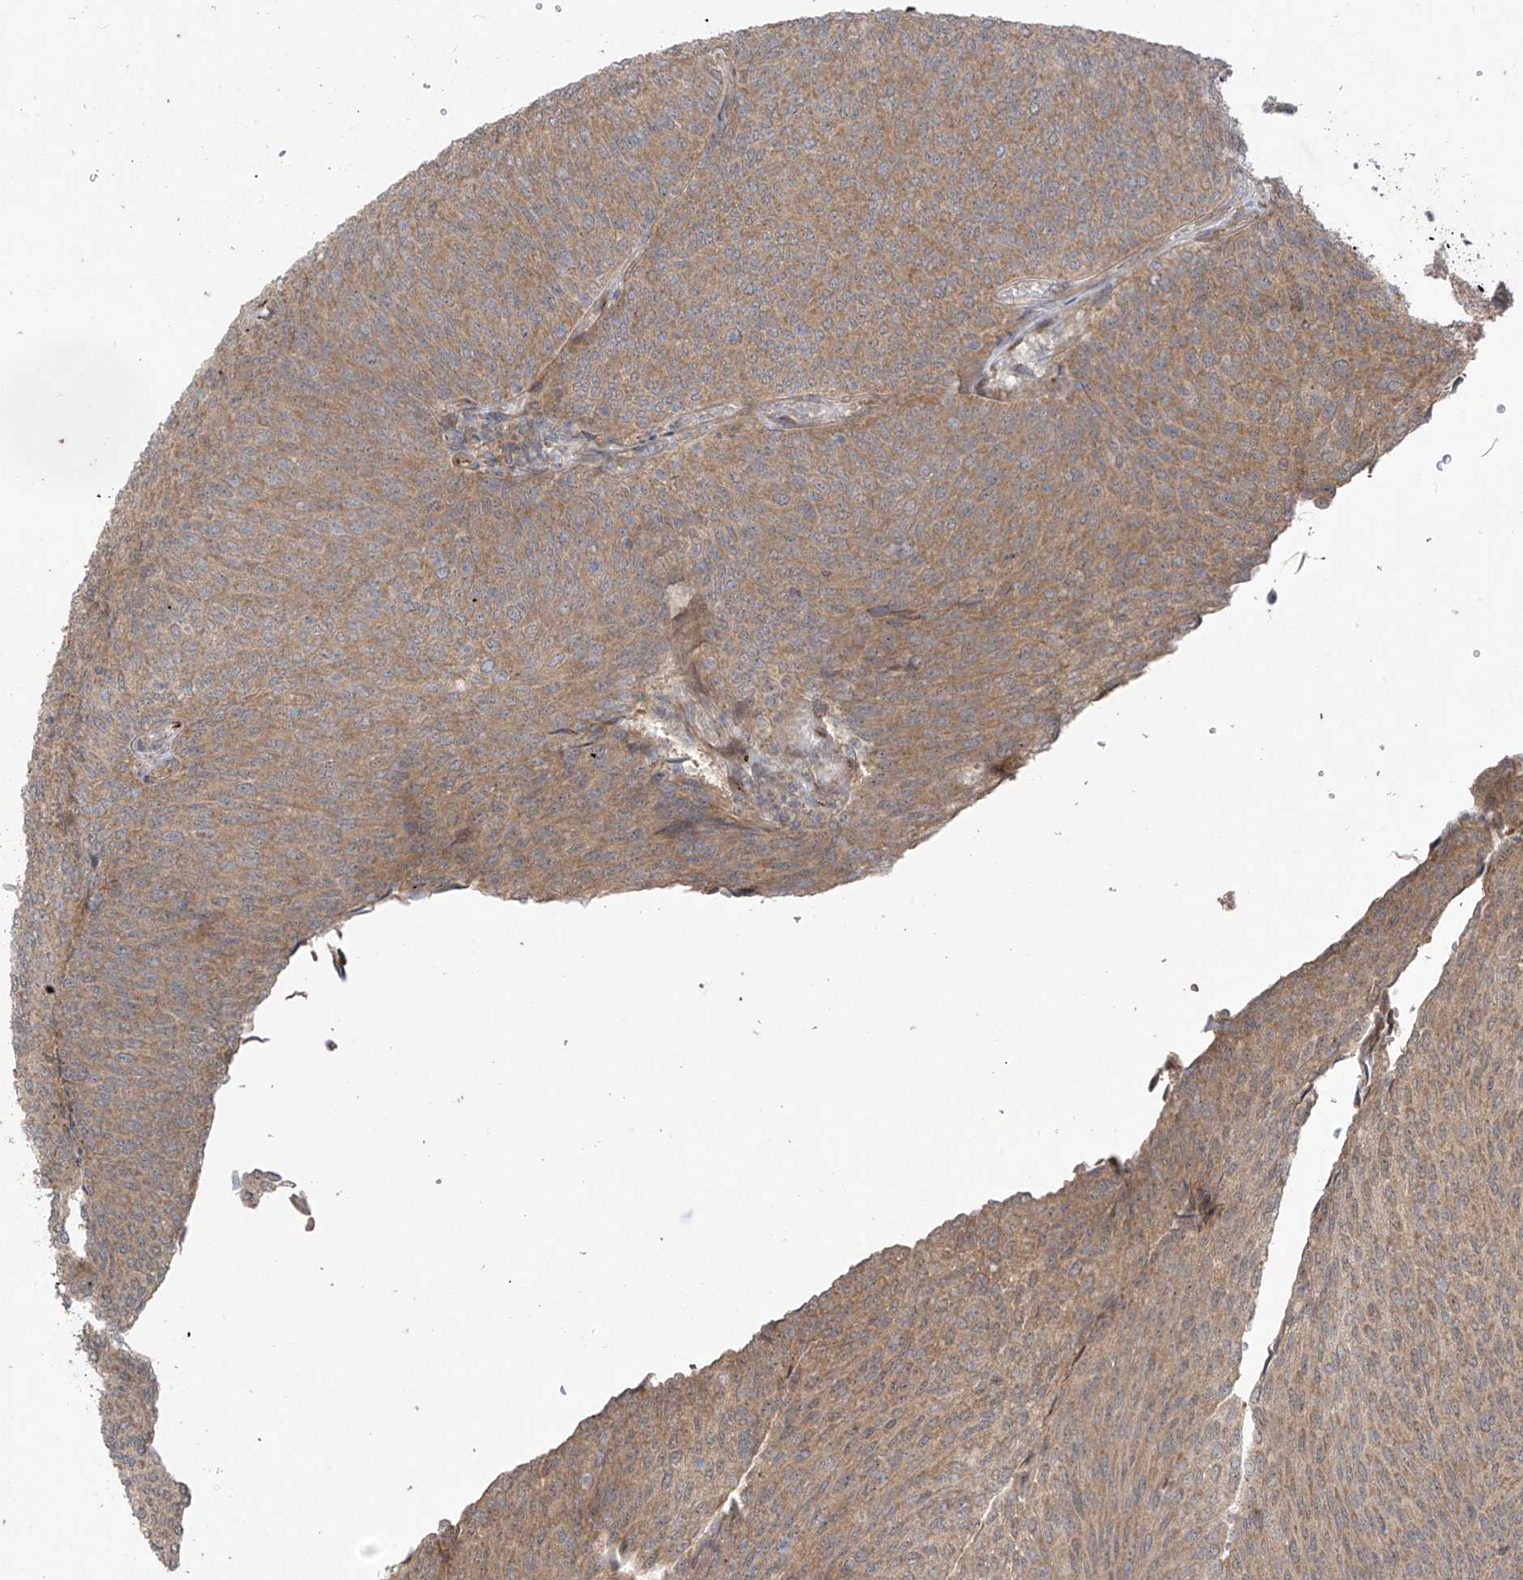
{"staining": {"intensity": "moderate", "quantity": ">75%", "location": "cytoplasmic/membranous"}, "tissue": "urothelial cancer", "cell_type": "Tumor cells", "image_type": "cancer", "snomed": [{"axis": "morphology", "description": "Urothelial carcinoma, Low grade"}, {"axis": "topography", "description": "Urinary bladder"}], "caption": "IHC of human low-grade urothelial carcinoma shows medium levels of moderate cytoplasmic/membranous expression in approximately >75% of tumor cells. (Brightfield microscopy of DAB IHC at high magnification).", "gene": "KATNIP", "patient": {"sex": "female", "age": 79}}